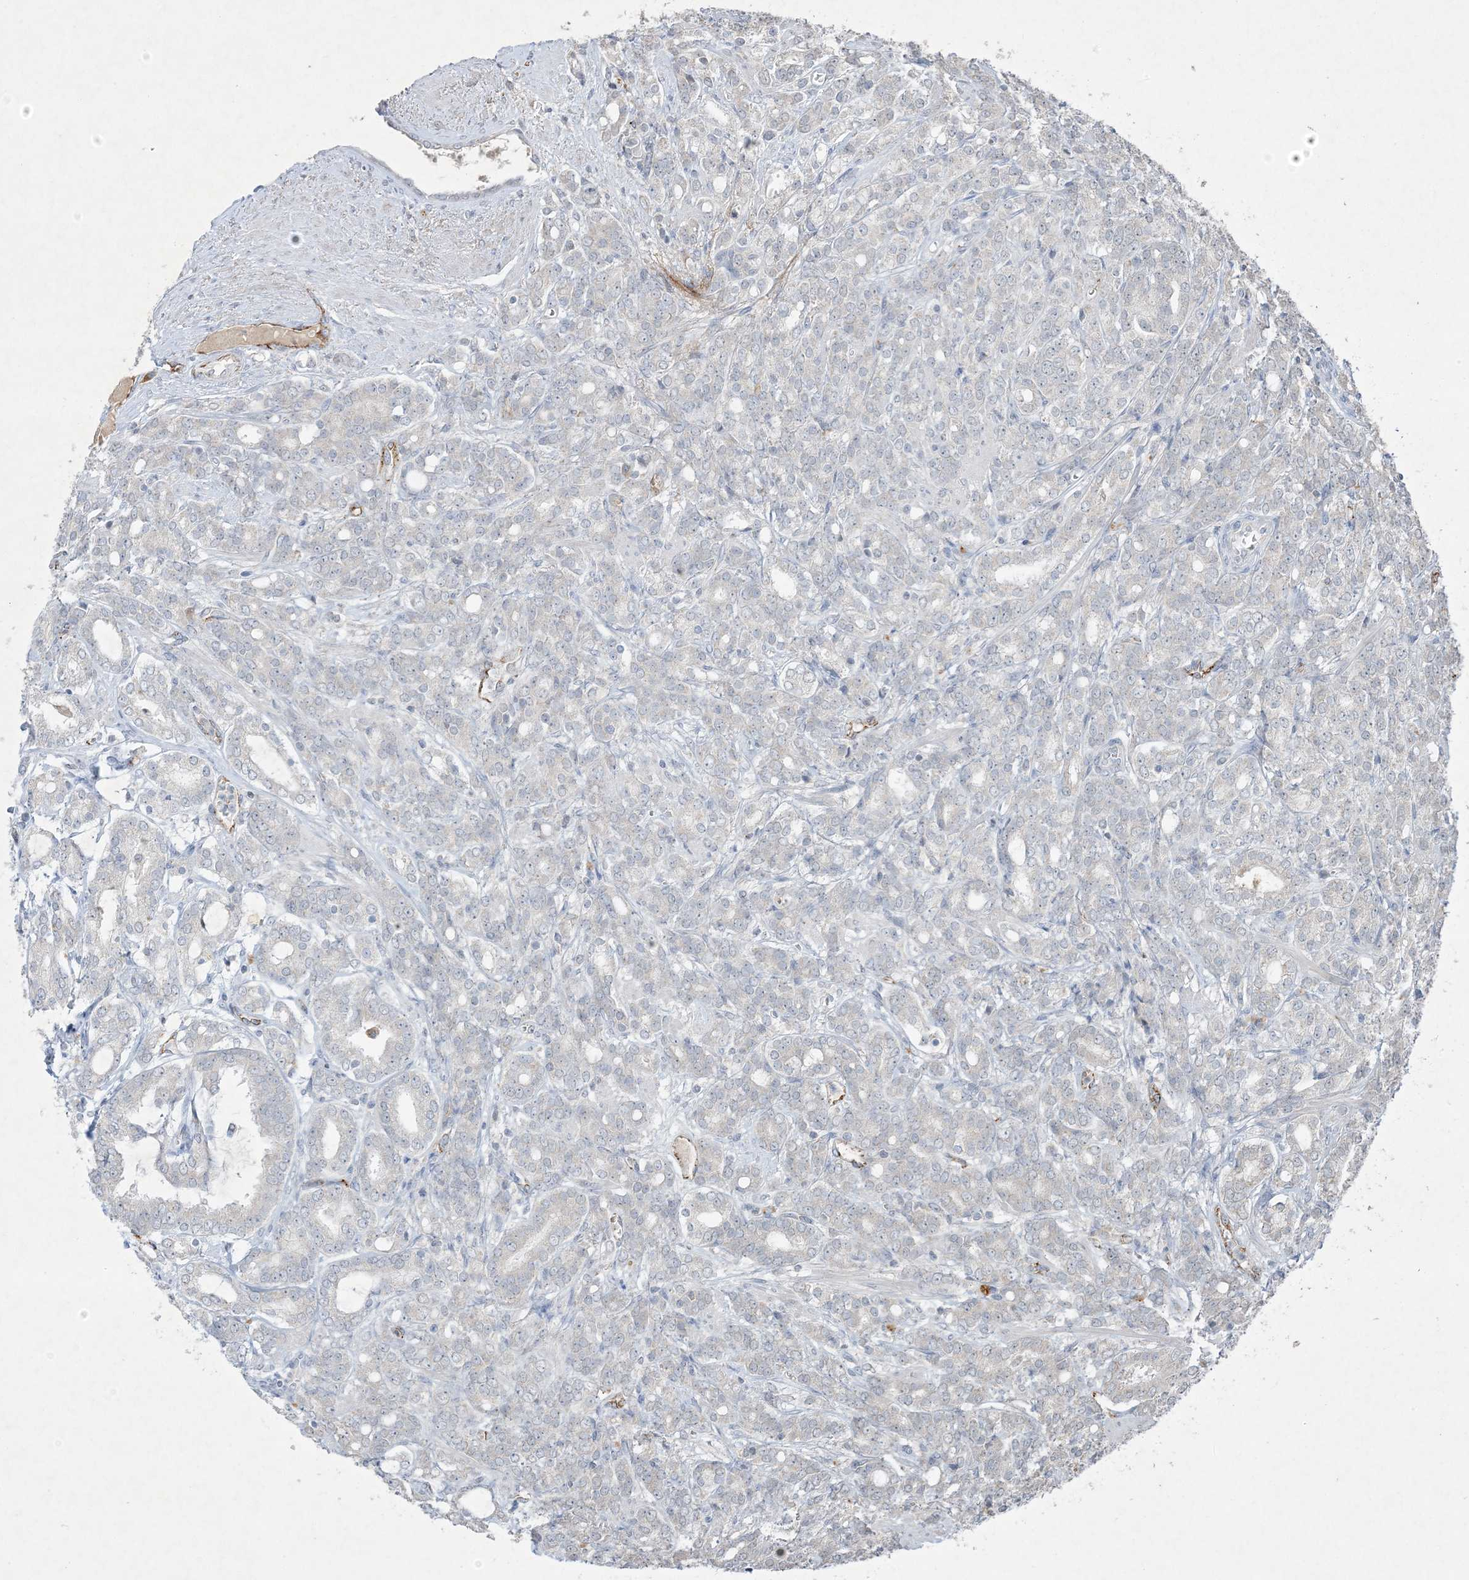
{"staining": {"intensity": "negative", "quantity": "none", "location": "none"}, "tissue": "prostate cancer", "cell_type": "Tumor cells", "image_type": "cancer", "snomed": [{"axis": "morphology", "description": "Adenocarcinoma, High grade"}, {"axis": "topography", "description": "Prostate"}], "caption": "Tumor cells are negative for protein expression in human high-grade adenocarcinoma (prostate).", "gene": "PRSS36", "patient": {"sex": "male", "age": 62}}